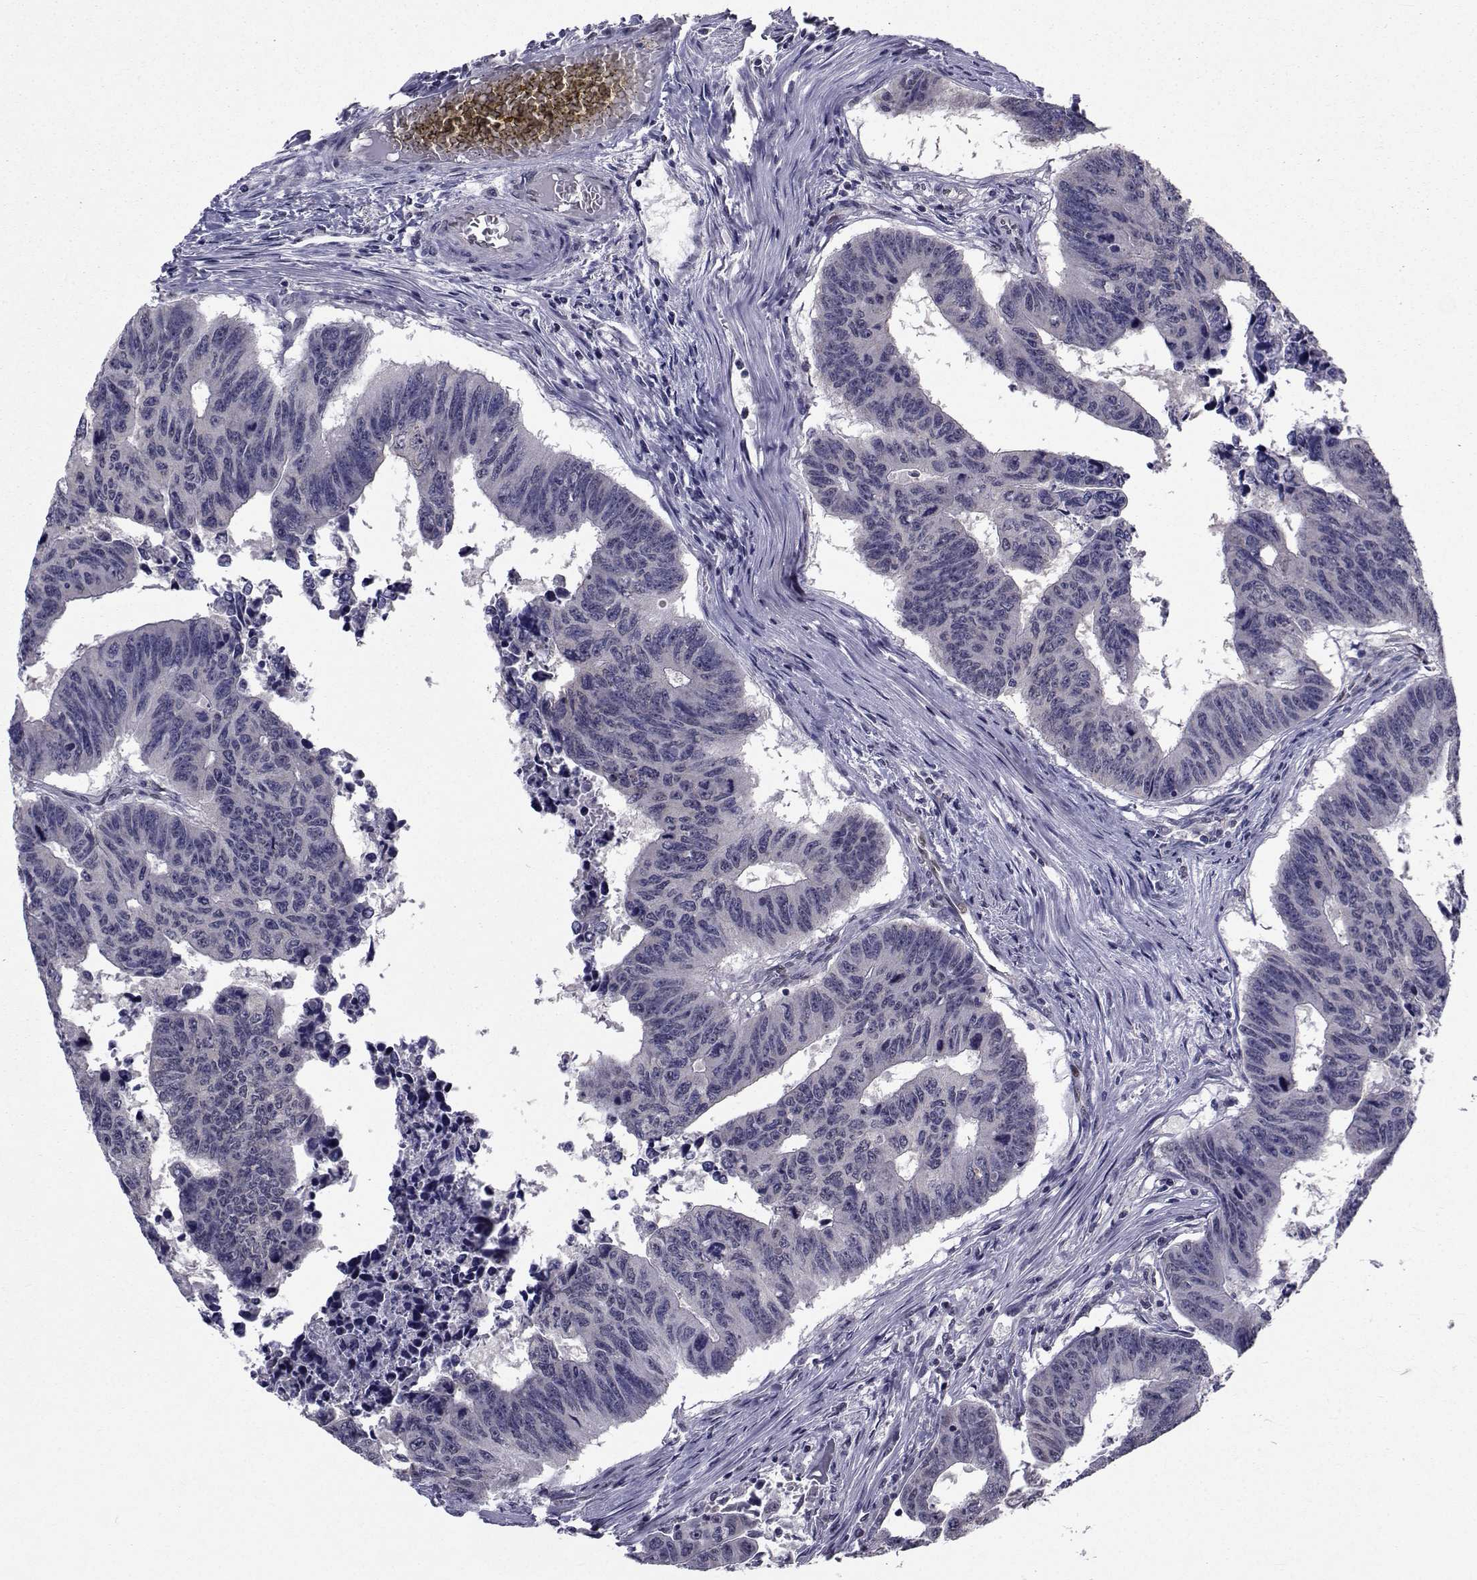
{"staining": {"intensity": "negative", "quantity": "none", "location": "none"}, "tissue": "colorectal cancer", "cell_type": "Tumor cells", "image_type": "cancer", "snomed": [{"axis": "morphology", "description": "Adenocarcinoma, NOS"}, {"axis": "topography", "description": "Rectum"}], "caption": "Tumor cells are negative for brown protein staining in colorectal adenocarcinoma.", "gene": "CYP2S1", "patient": {"sex": "female", "age": 85}}